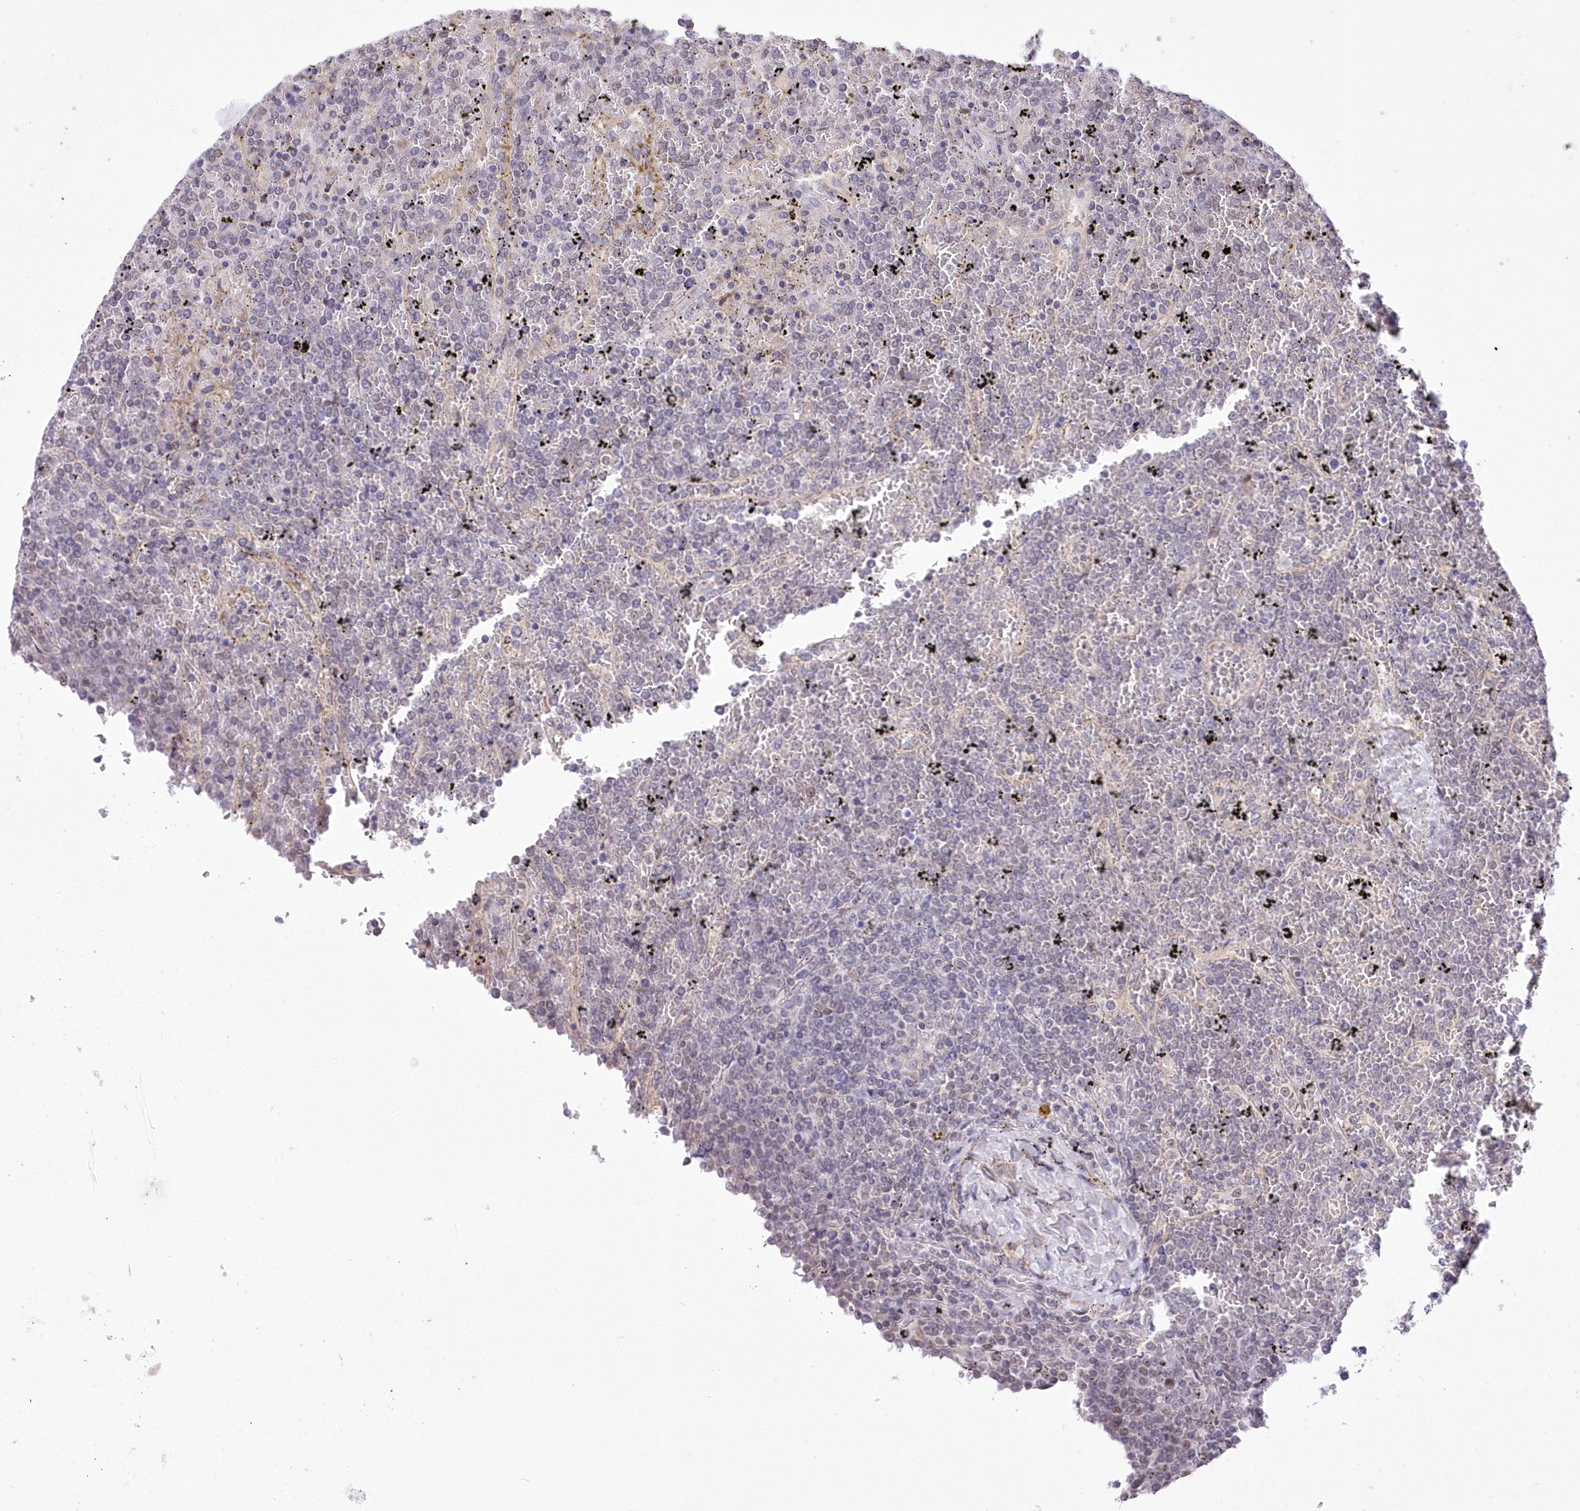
{"staining": {"intensity": "negative", "quantity": "none", "location": "none"}, "tissue": "lymphoma", "cell_type": "Tumor cells", "image_type": "cancer", "snomed": [{"axis": "morphology", "description": "Malignant lymphoma, non-Hodgkin's type, Low grade"}, {"axis": "topography", "description": "Spleen"}], "caption": "Image shows no protein staining in tumor cells of malignant lymphoma, non-Hodgkin's type (low-grade) tissue. Nuclei are stained in blue.", "gene": "FAM241B", "patient": {"sex": "female", "age": 19}}